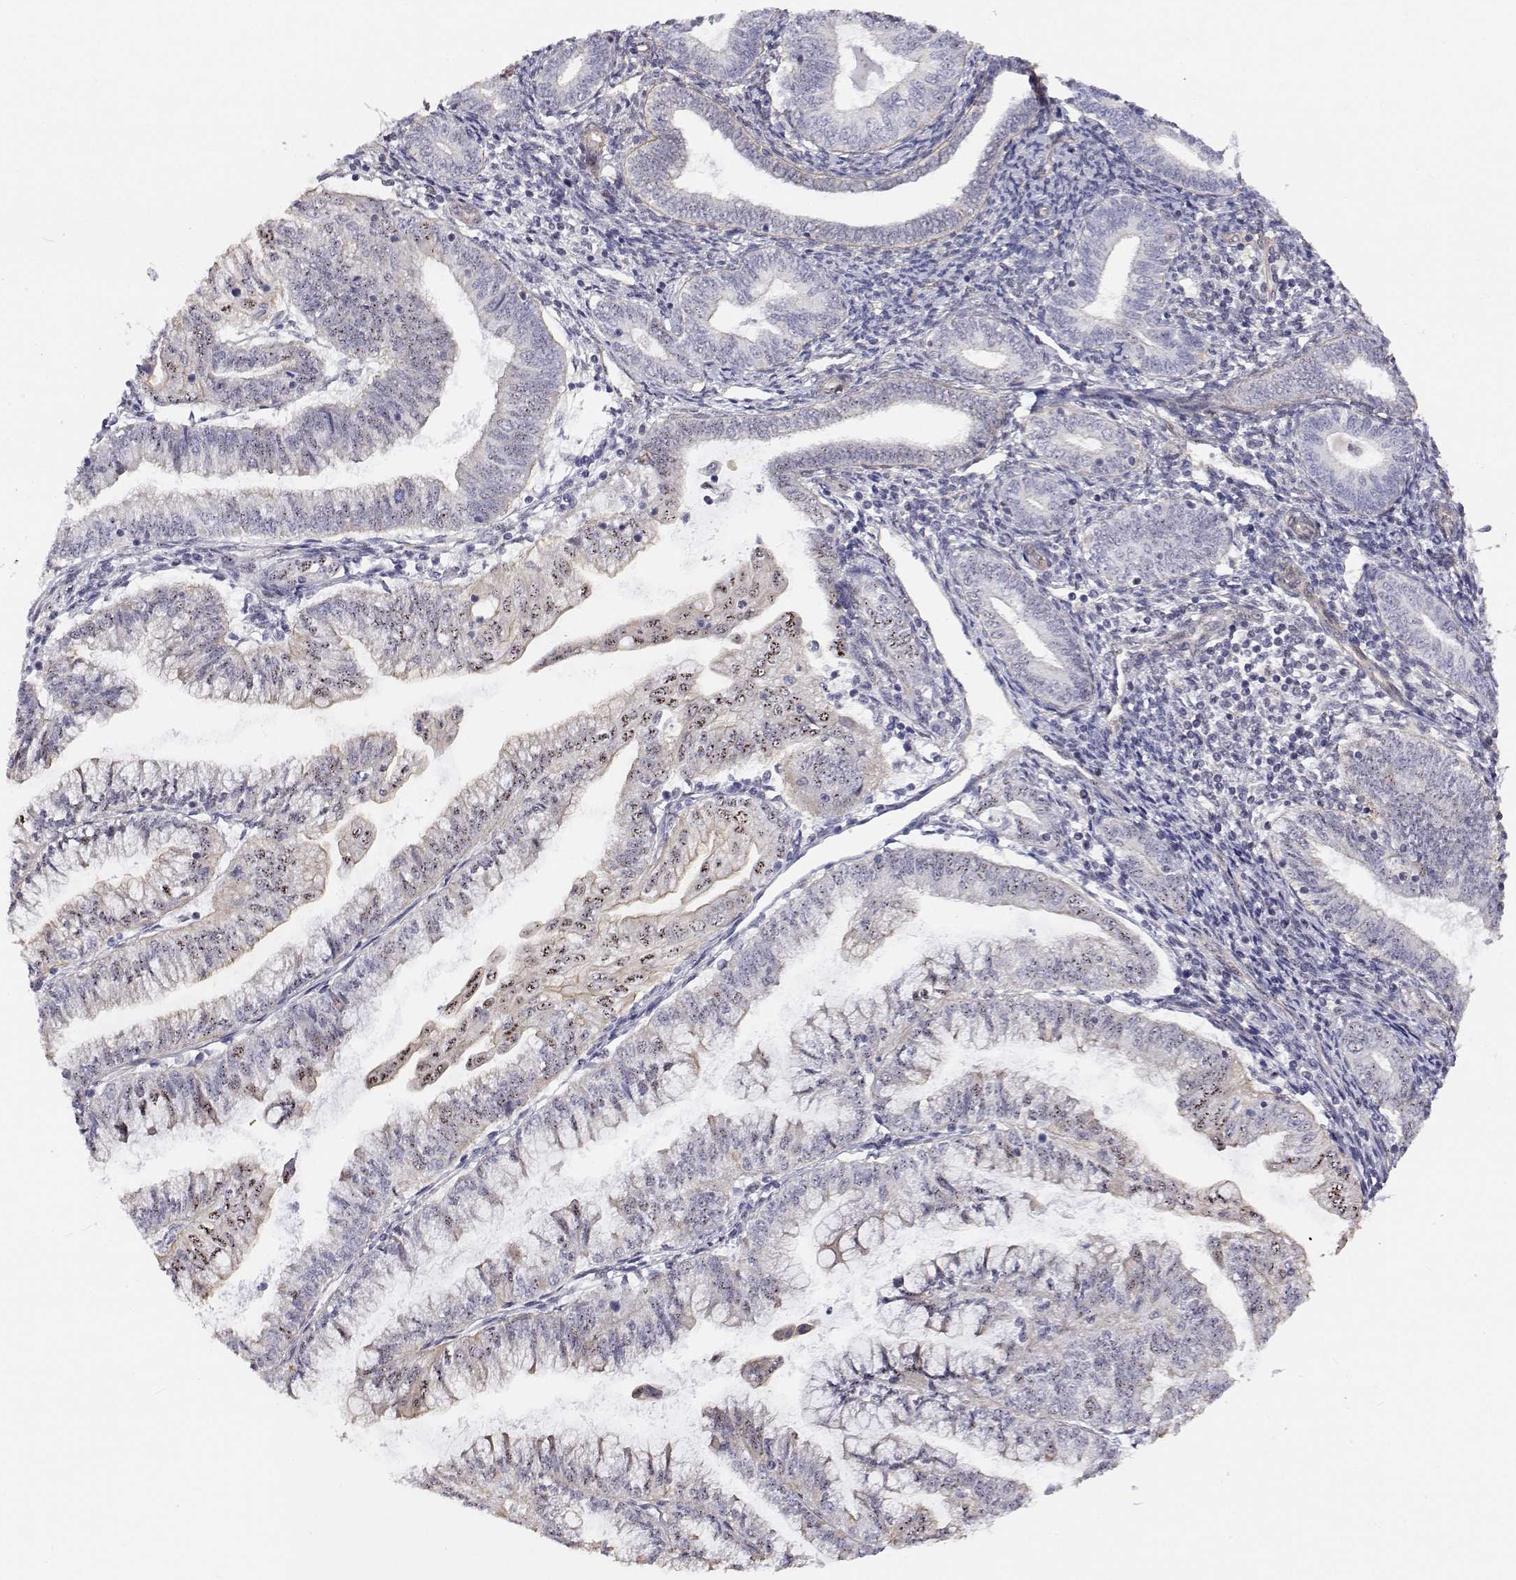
{"staining": {"intensity": "negative", "quantity": "none", "location": "none"}, "tissue": "endometrial cancer", "cell_type": "Tumor cells", "image_type": "cancer", "snomed": [{"axis": "morphology", "description": "Adenocarcinoma, NOS"}, {"axis": "topography", "description": "Endometrium"}], "caption": "An immunohistochemistry (IHC) histopathology image of adenocarcinoma (endometrial) is shown. There is no staining in tumor cells of adenocarcinoma (endometrial).", "gene": "GSDMA", "patient": {"sex": "female", "age": 55}}